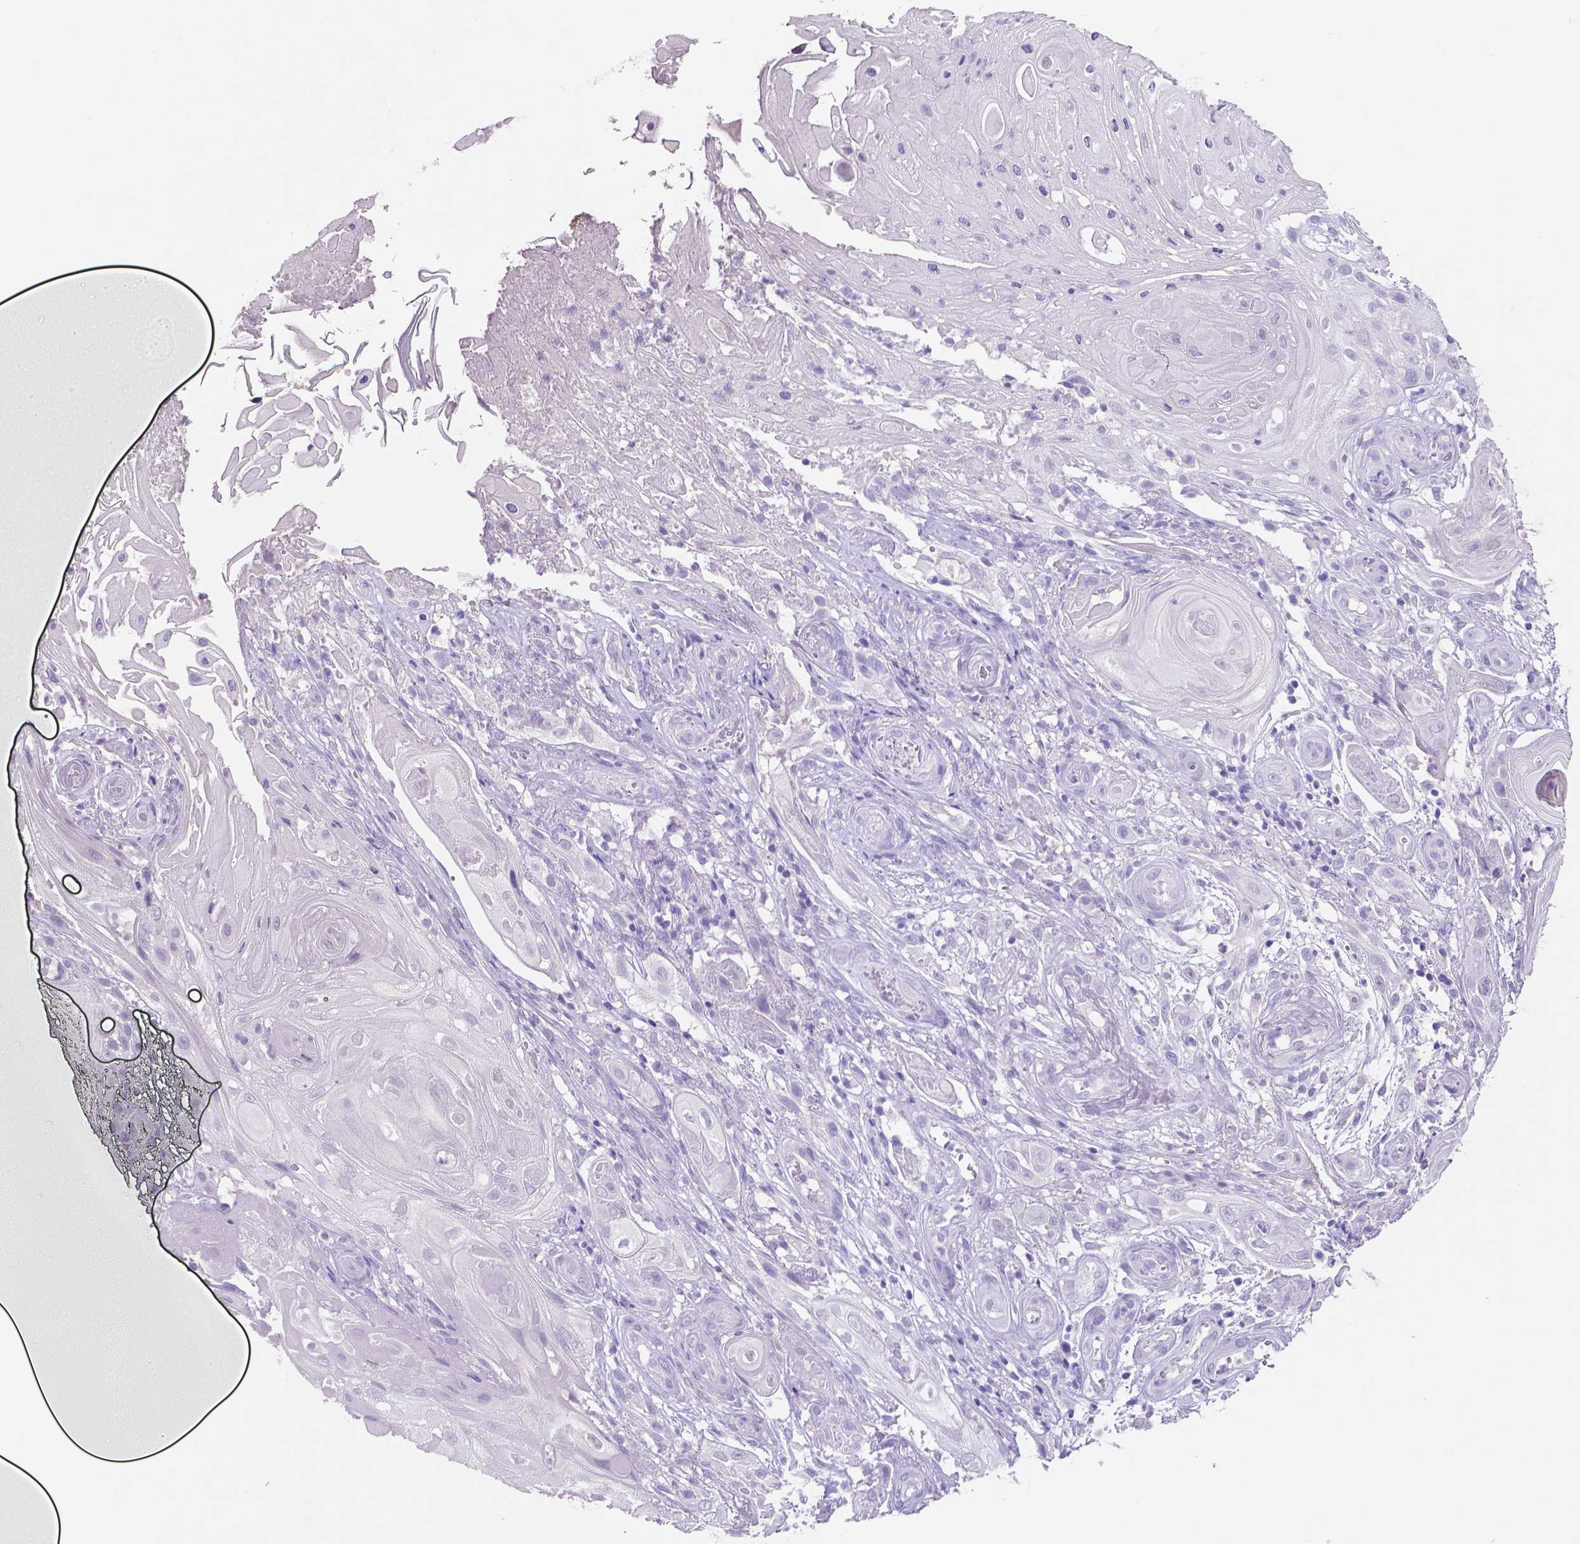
{"staining": {"intensity": "negative", "quantity": "none", "location": "none"}, "tissue": "skin cancer", "cell_type": "Tumor cells", "image_type": "cancer", "snomed": [{"axis": "morphology", "description": "Squamous cell carcinoma, NOS"}, {"axis": "topography", "description": "Skin"}], "caption": "High power microscopy photomicrograph of an immunohistochemistry micrograph of squamous cell carcinoma (skin), revealing no significant staining in tumor cells.", "gene": "SLC22A2", "patient": {"sex": "male", "age": 62}}